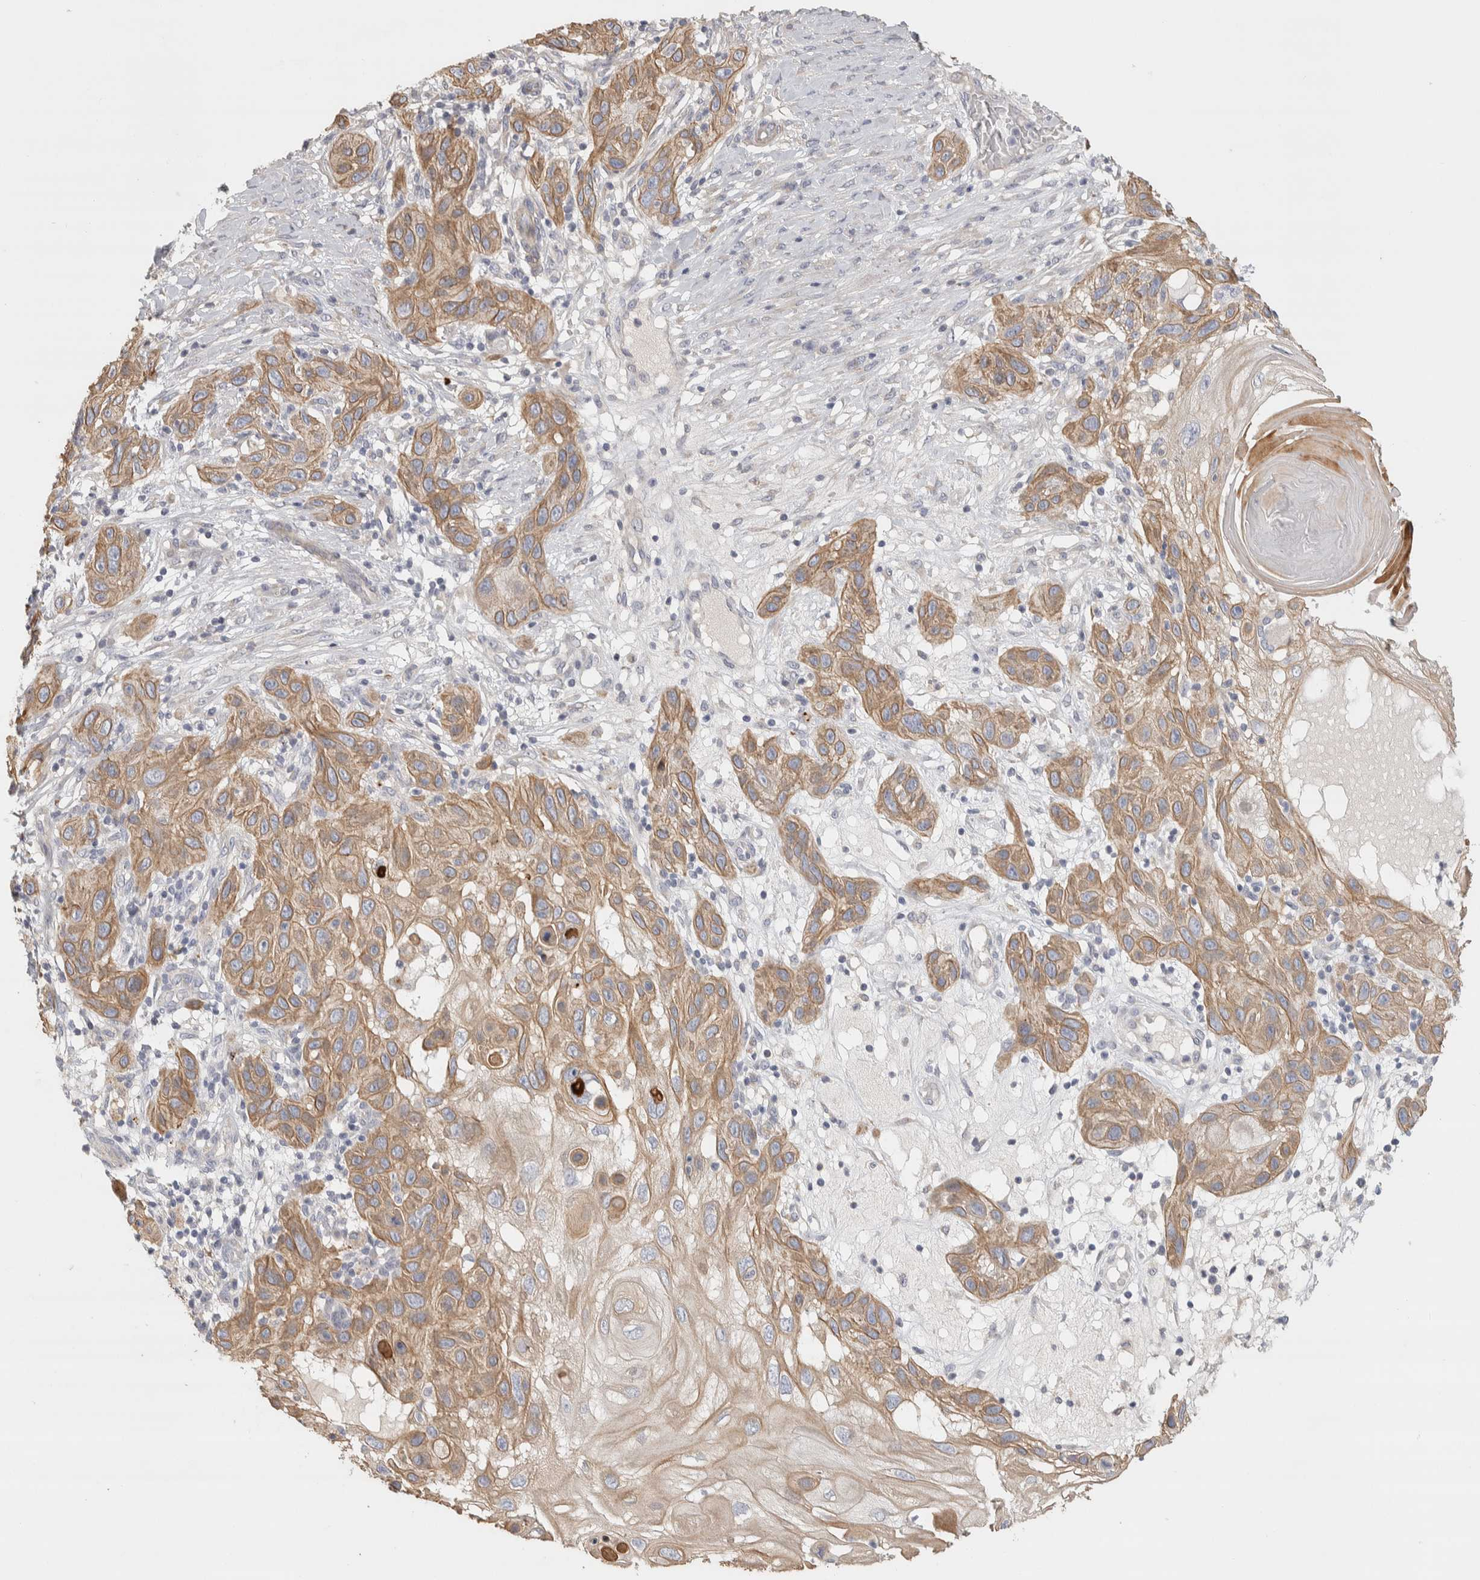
{"staining": {"intensity": "moderate", "quantity": ">75%", "location": "cytoplasmic/membranous"}, "tissue": "skin cancer", "cell_type": "Tumor cells", "image_type": "cancer", "snomed": [{"axis": "morphology", "description": "Squamous cell carcinoma, NOS"}, {"axis": "topography", "description": "Skin"}], "caption": "Immunohistochemical staining of human skin cancer (squamous cell carcinoma) reveals moderate cytoplasmic/membranous protein expression in about >75% of tumor cells.", "gene": "DCXR", "patient": {"sex": "female", "age": 96}}